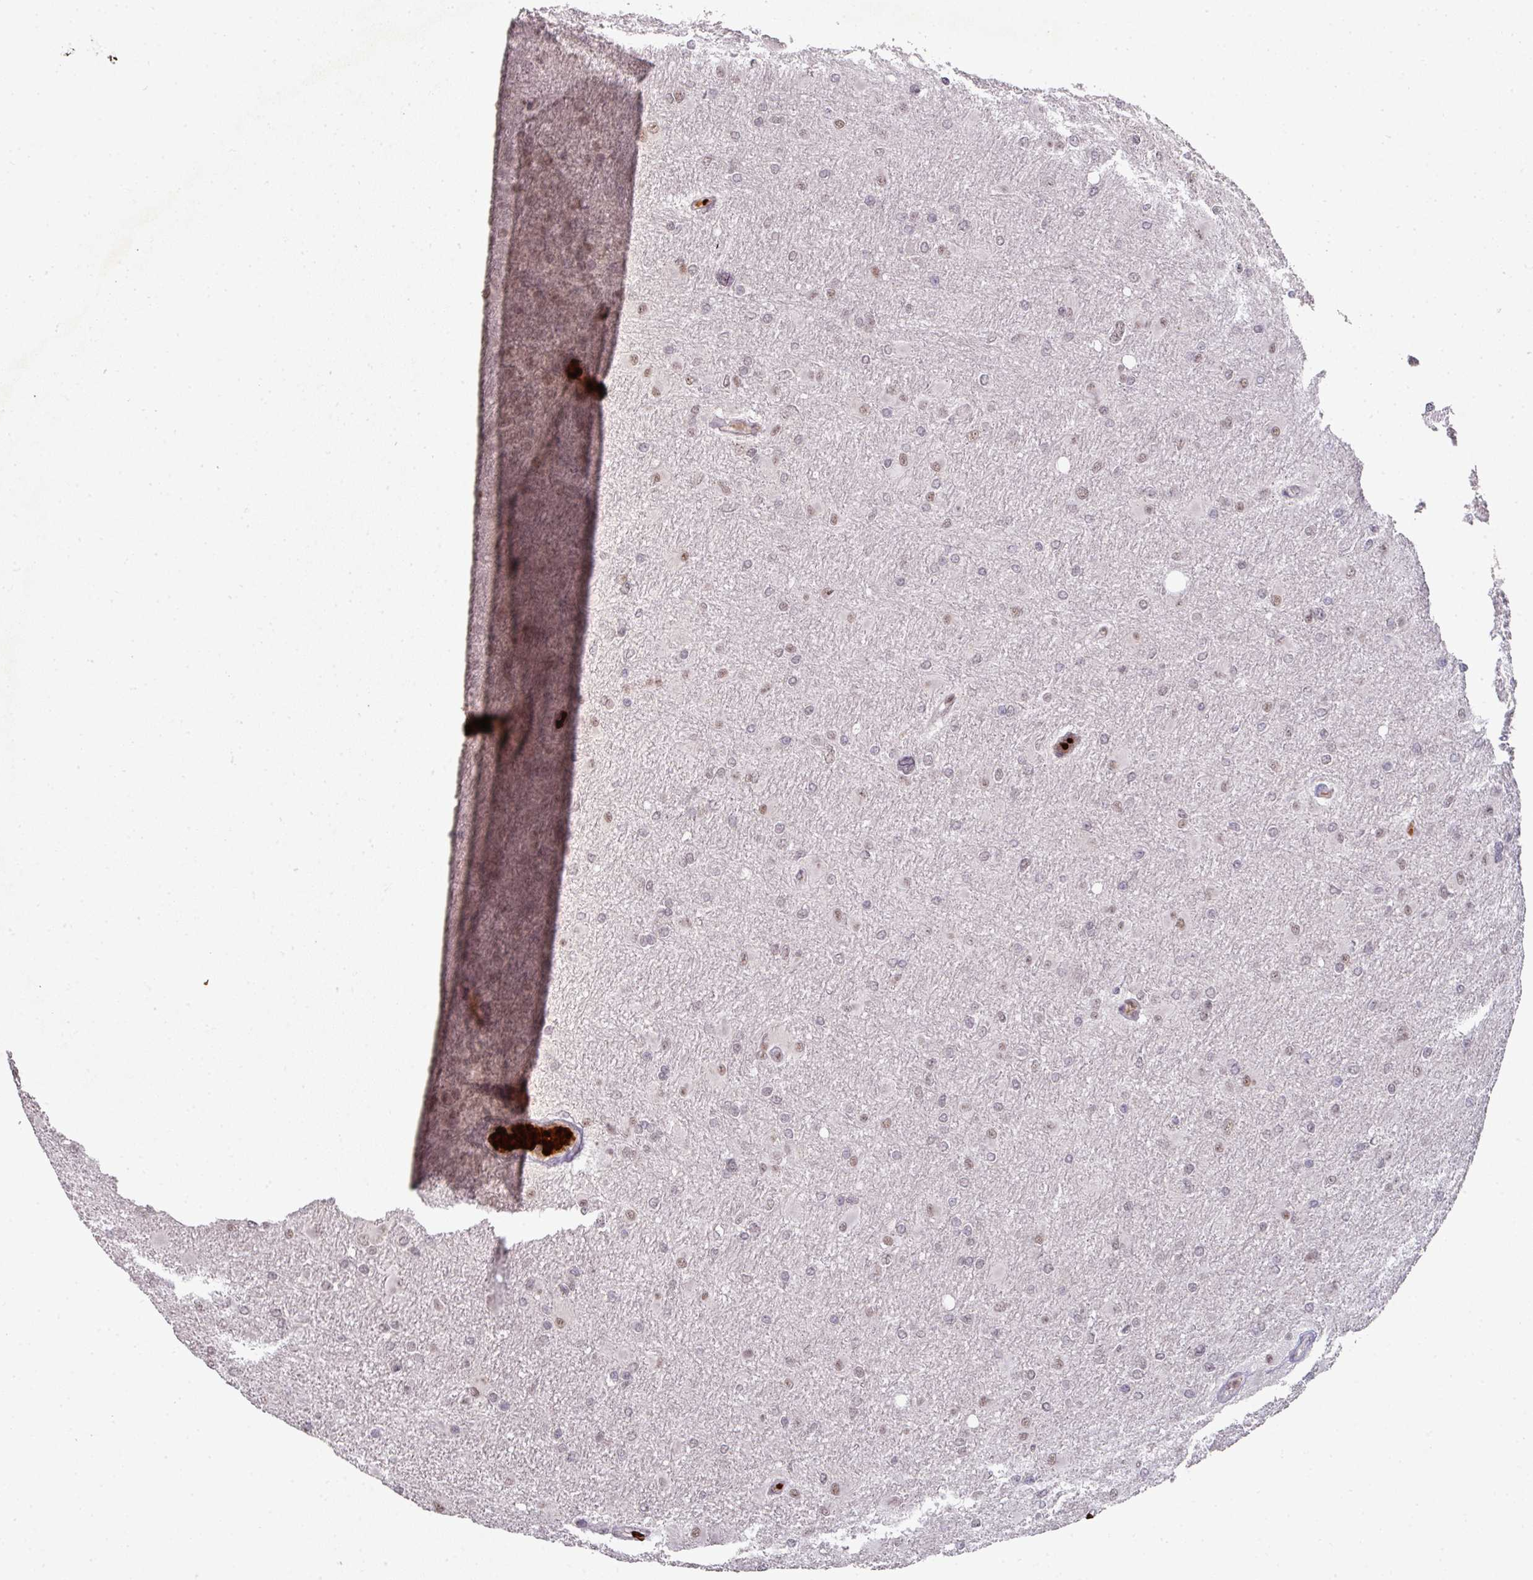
{"staining": {"intensity": "weak", "quantity": "<25%", "location": "nuclear"}, "tissue": "glioma", "cell_type": "Tumor cells", "image_type": "cancer", "snomed": [{"axis": "morphology", "description": "Glioma, malignant, High grade"}, {"axis": "topography", "description": "Cerebral cortex"}], "caption": "Immunohistochemical staining of malignant glioma (high-grade) shows no significant positivity in tumor cells.", "gene": "NEIL1", "patient": {"sex": "female", "age": 36}}